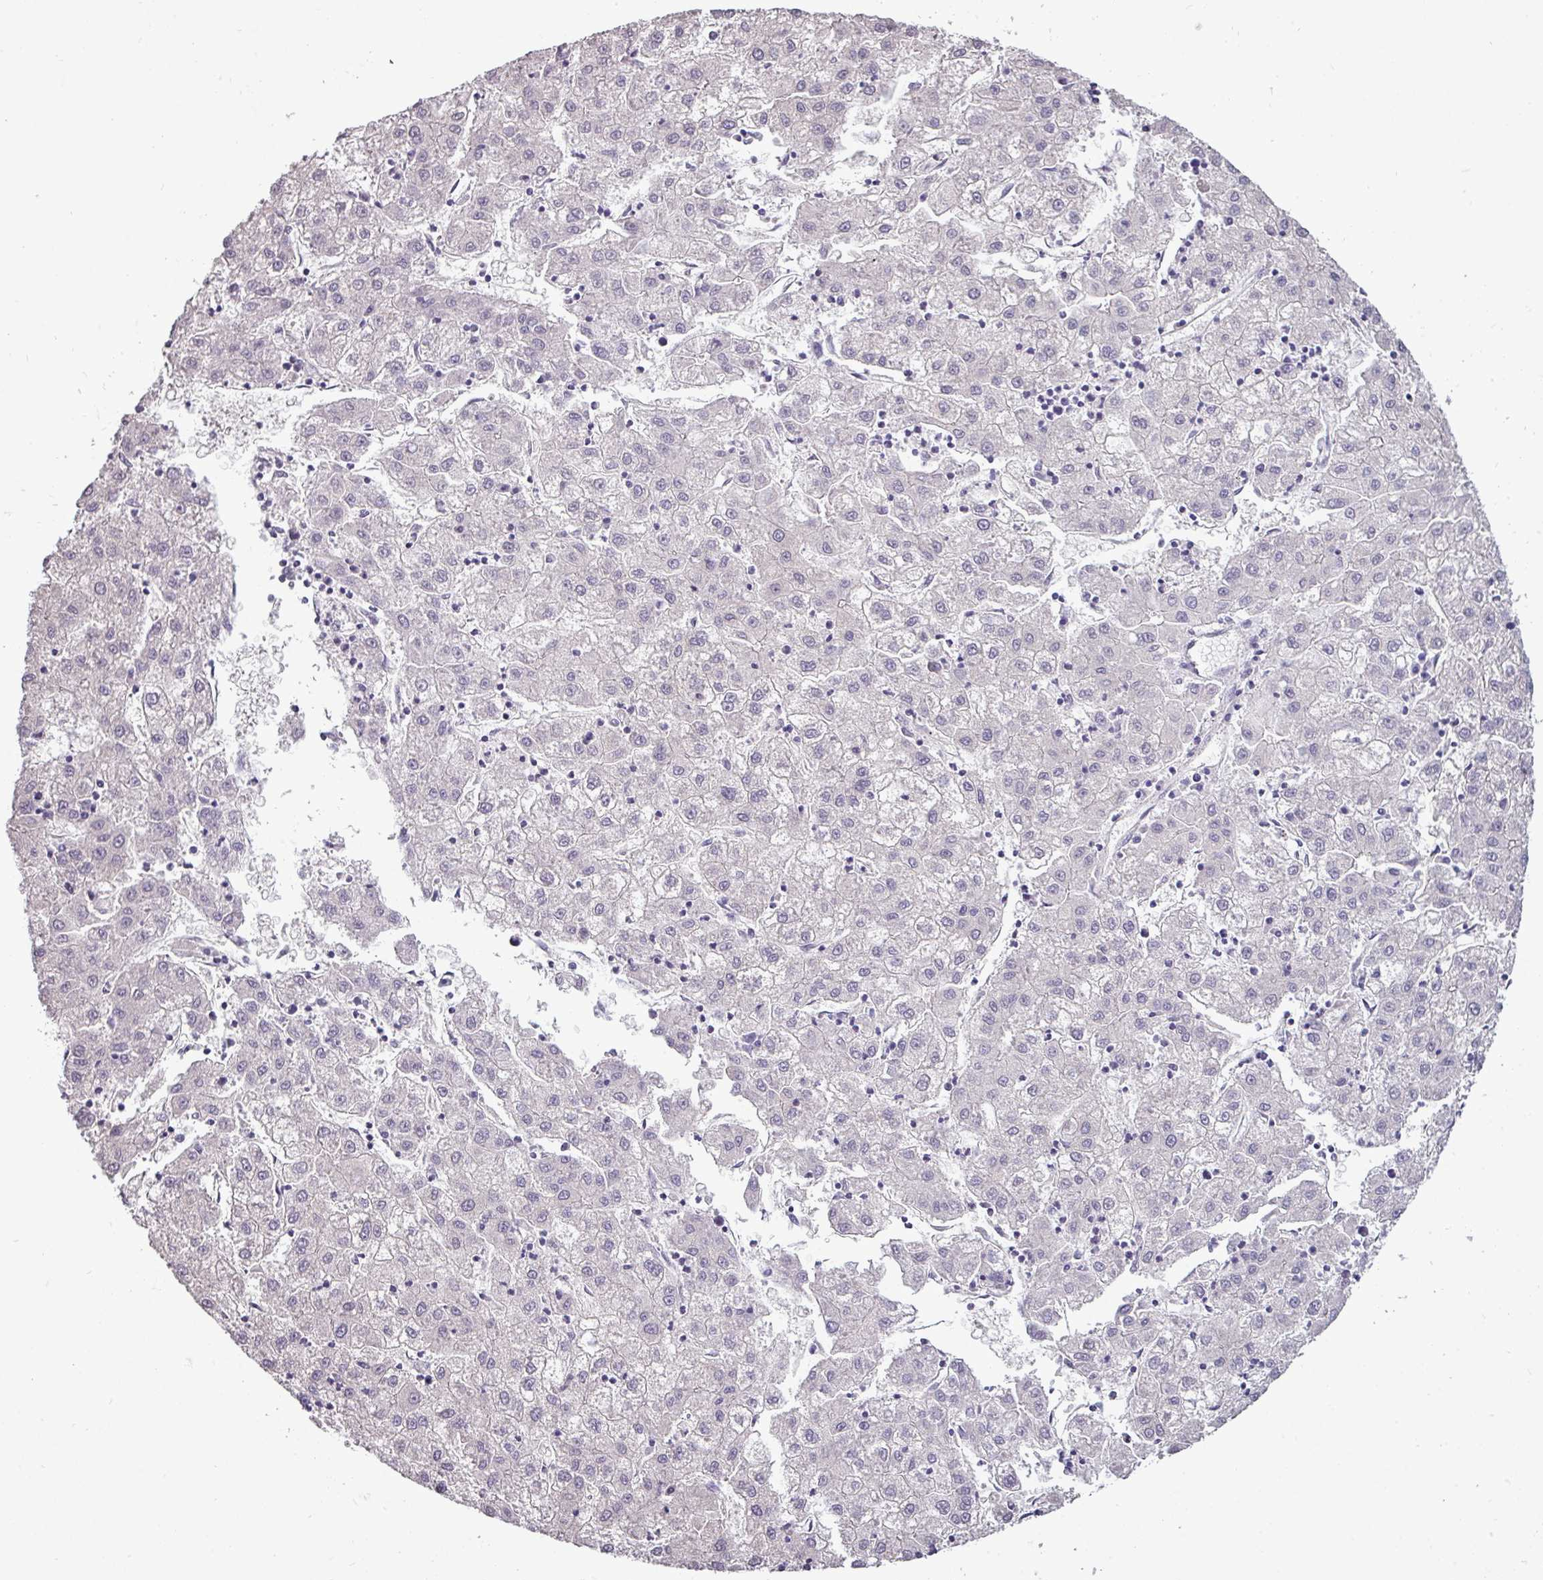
{"staining": {"intensity": "negative", "quantity": "none", "location": "none"}, "tissue": "liver cancer", "cell_type": "Tumor cells", "image_type": "cancer", "snomed": [{"axis": "morphology", "description": "Carcinoma, Hepatocellular, NOS"}, {"axis": "topography", "description": "Liver"}], "caption": "Immunohistochemistry (IHC) image of neoplastic tissue: hepatocellular carcinoma (liver) stained with DAB exhibits no significant protein positivity in tumor cells.", "gene": "DNAAF9", "patient": {"sex": "male", "age": 72}}